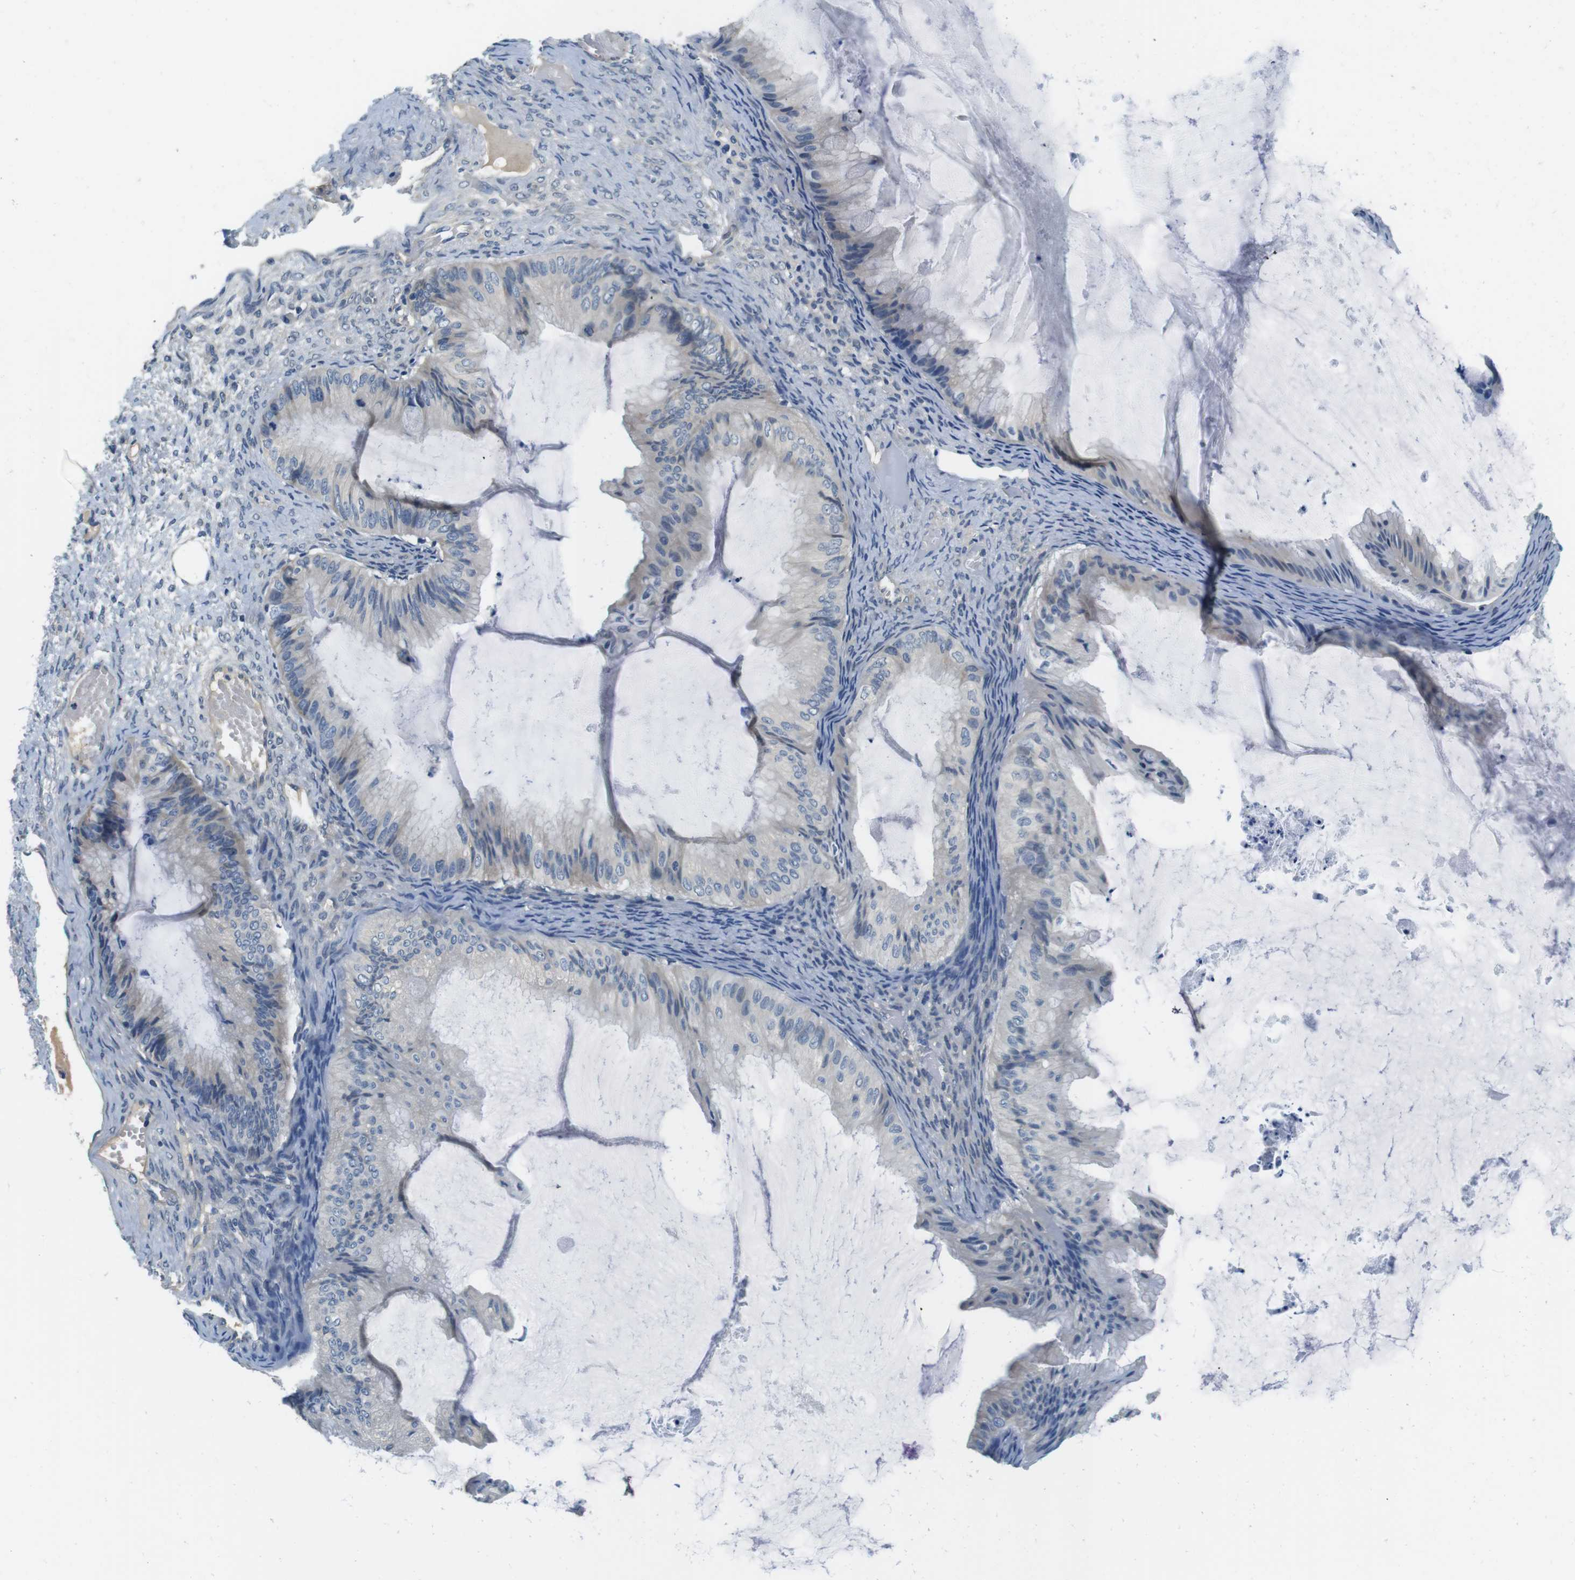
{"staining": {"intensity": "negative", "quantity": "none", "location": "none"}, "tissue": "ovarian cancer", "cell_type": "Tumor cells", "image_type": "cancer", "snomed": [{"axis": "morphology", "description": "Cystadenocarcinoma, mucinous, NOS"}, {"axis": "topography", "description": "Ovary"}], "caption": "The micrograph exhibits no staining of tumor cells in ovarian cancer.", "gene": "DTNA", "patient": {"sex": "female", "age": 61}}